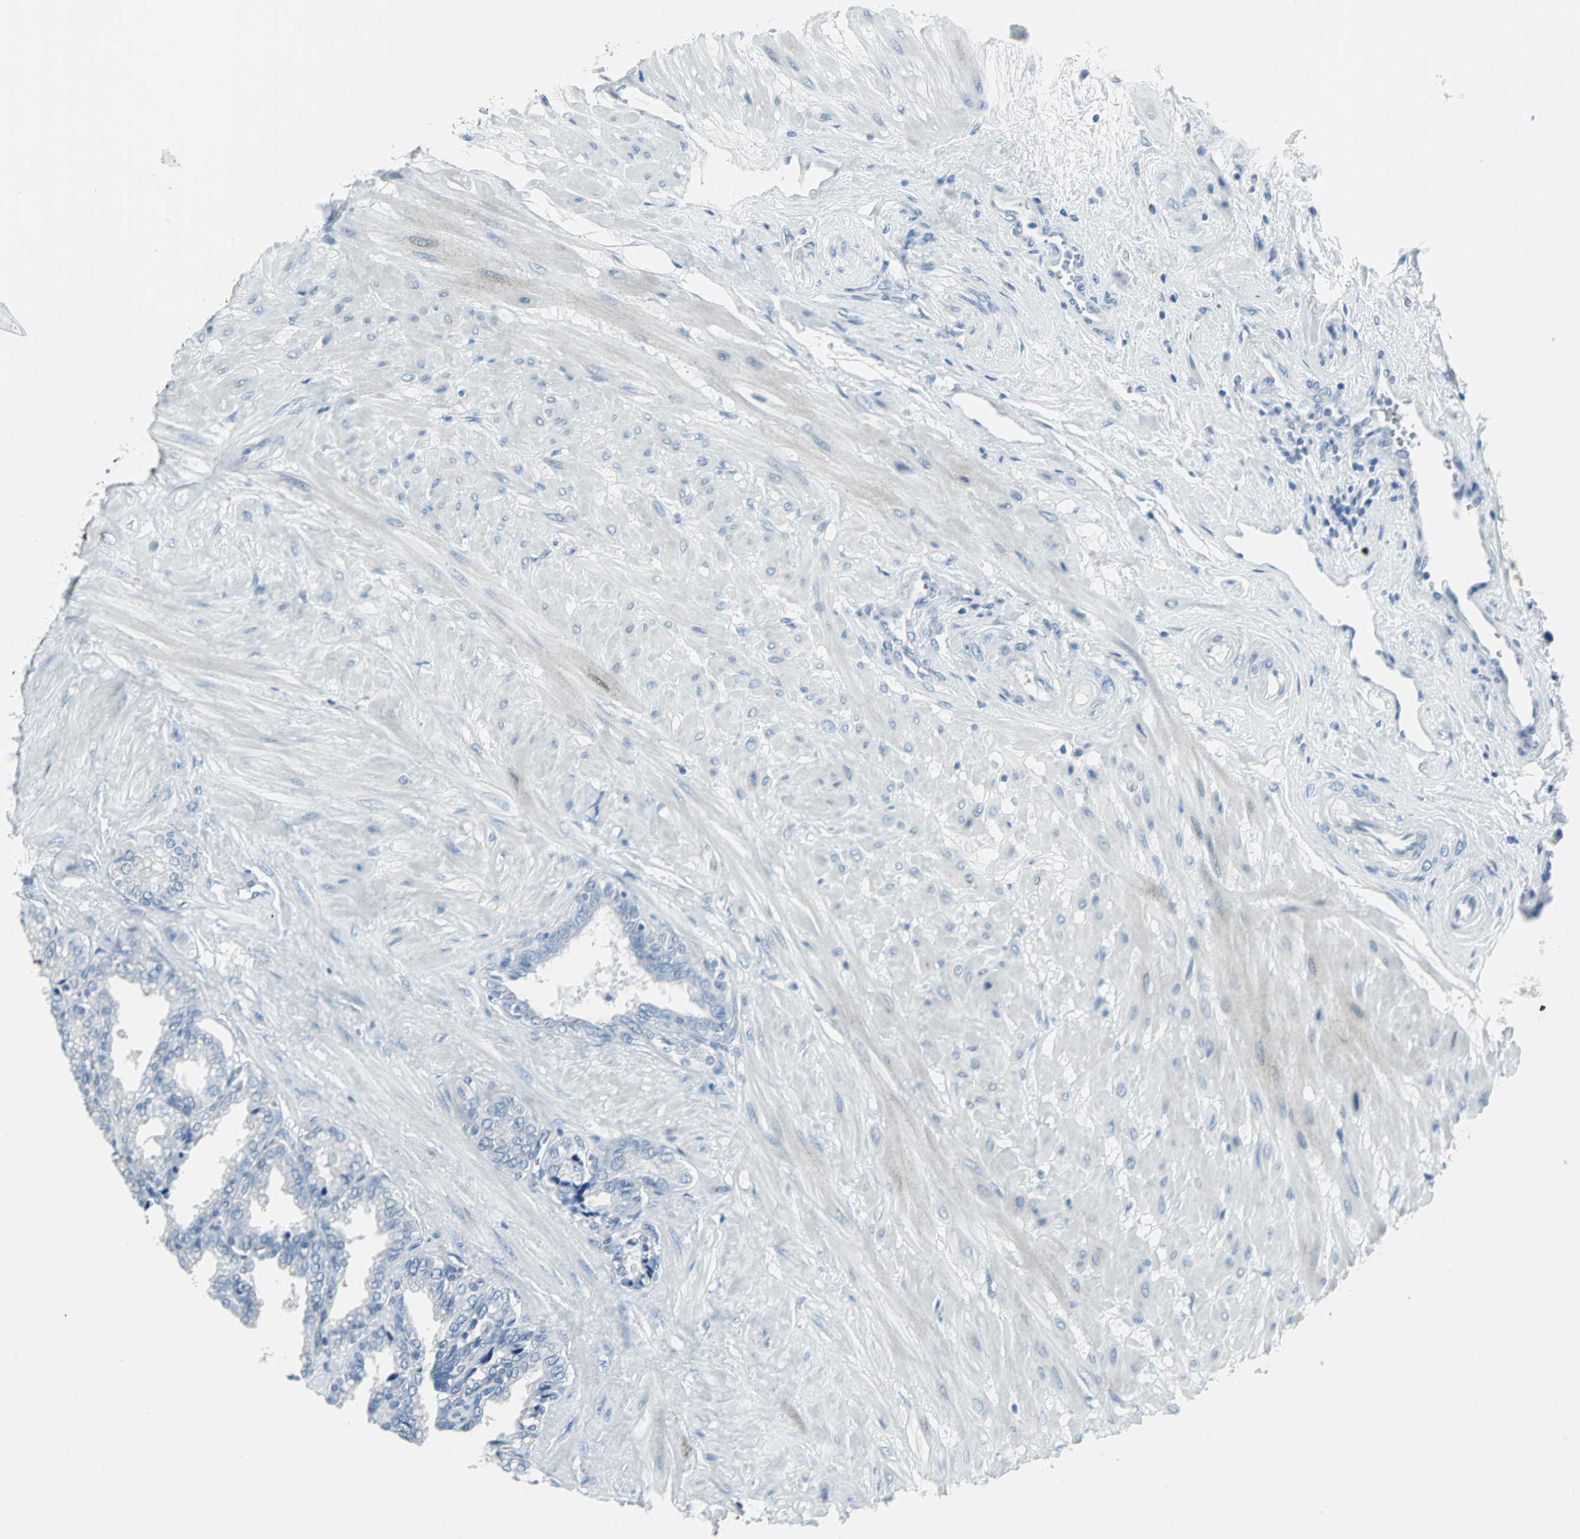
{"staining": {"intensity": "negative", "quantity": "none", "location": "none"}, "tissue": "seminal vesicle", "cell_type": "Glandular cells", "image_type": "normal", "snomed": [{"axis": "morphology", "description": "Normal tissue, NOS"}, {"axis": "topography", "description": "Seminal veicle"}], "caption": "An IHC image of unremarkable seminal vesicle is shown. There is no staining in glandular cells of seminal vesicle.", "gene": "DNAI2", "patient": {"sex": "male", "age": 46}}